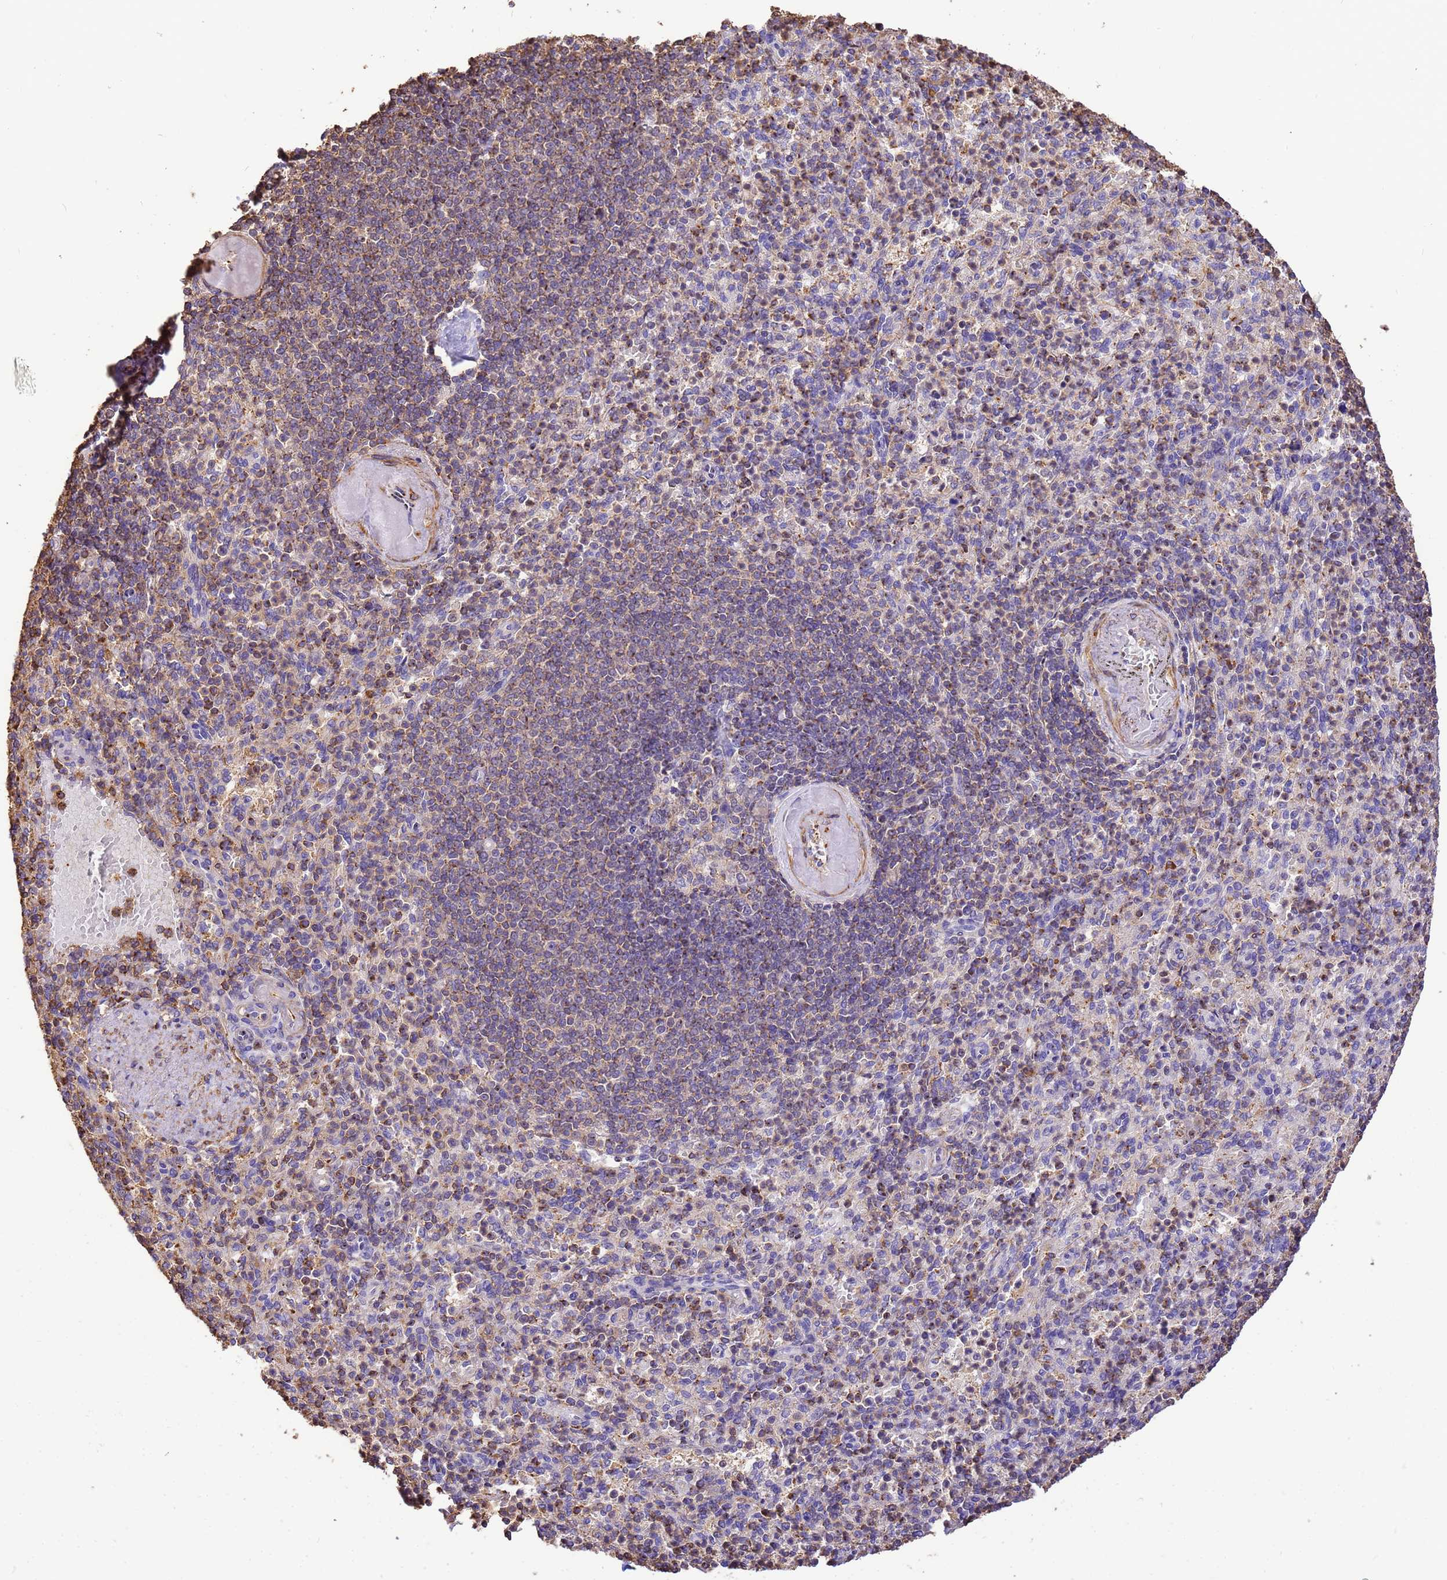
{"staining": {"intensity": "moderate", "quantity": "25%-75%", "location": "cytoplasmic/membranous"}, "tissue": "spleen", "cell_type": "Cells in red pulp", "image_type": "normal", "snomed": [{"axis": "morphology", "description": "Normal tissue, NOS"}, {"axis": "topography", "description": "Spleen"}], "caption": "An IHC photomicrograph of unremarkable tissue is shown. Protein staining in brown shows moderate cytoplasmic/membranous positivity in spleen within cells in red pulp. (DAB IHC with brightfield microscopy, high magnification).", "gene": "WDR64", "patient": {"sex": "female", "age": 74}}